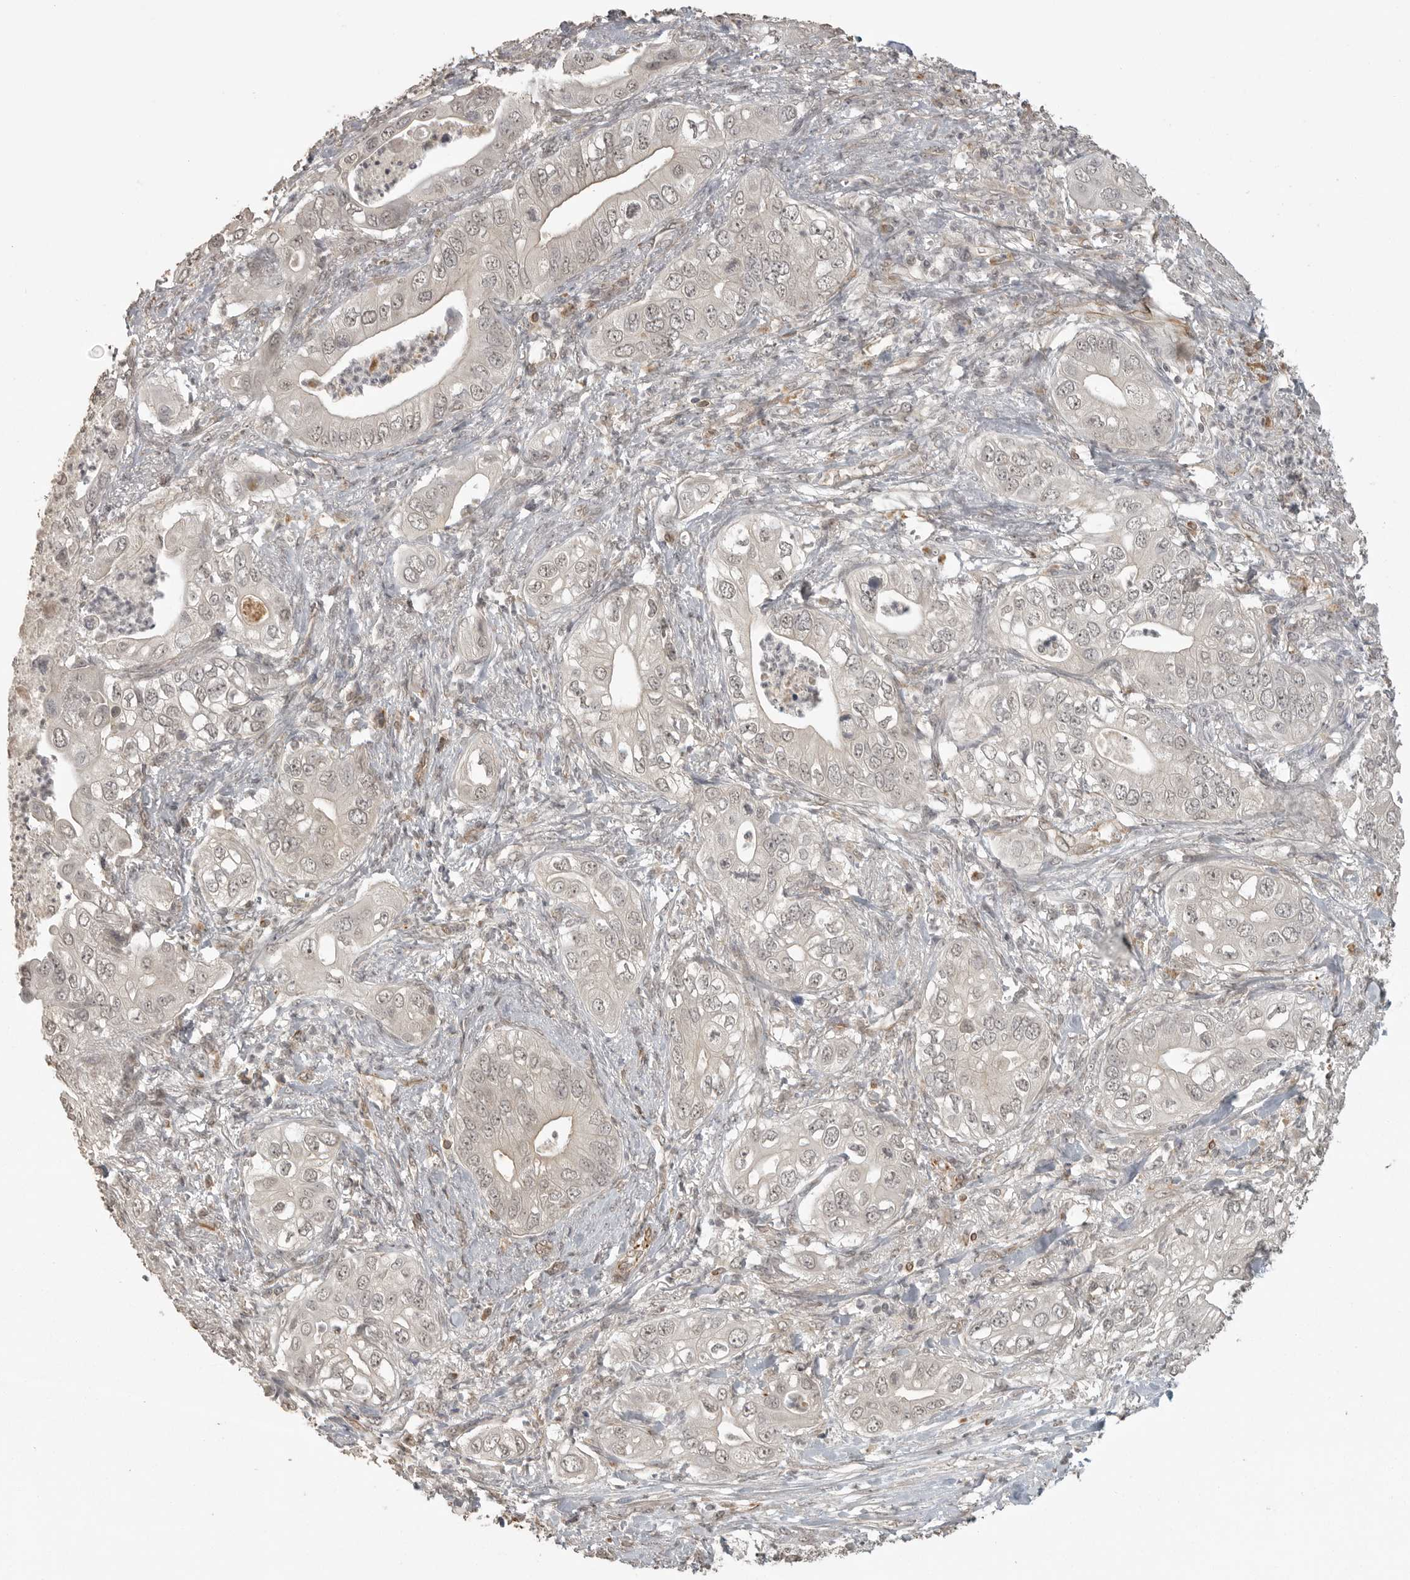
{"staining": {"intensity": "negative", "quantity": "none", "location": "none"}, "tissue": "pancreatic cancer", "cell_type": "Tumor cells", "image_type": "cancer", "snomed": [{"axis": "morphology", "description": "Adenocarcinoma, NOS"}, {"axis": "topography", "description": "Pancreas"}], "caption": "Immunohistochemistry (IHC) of pancreatic cancer (adenocarcinoma) demonstrates no positivity in tumor cells.", "gene": "SMG8", "patient": {"sex": "female", "age": 78}}